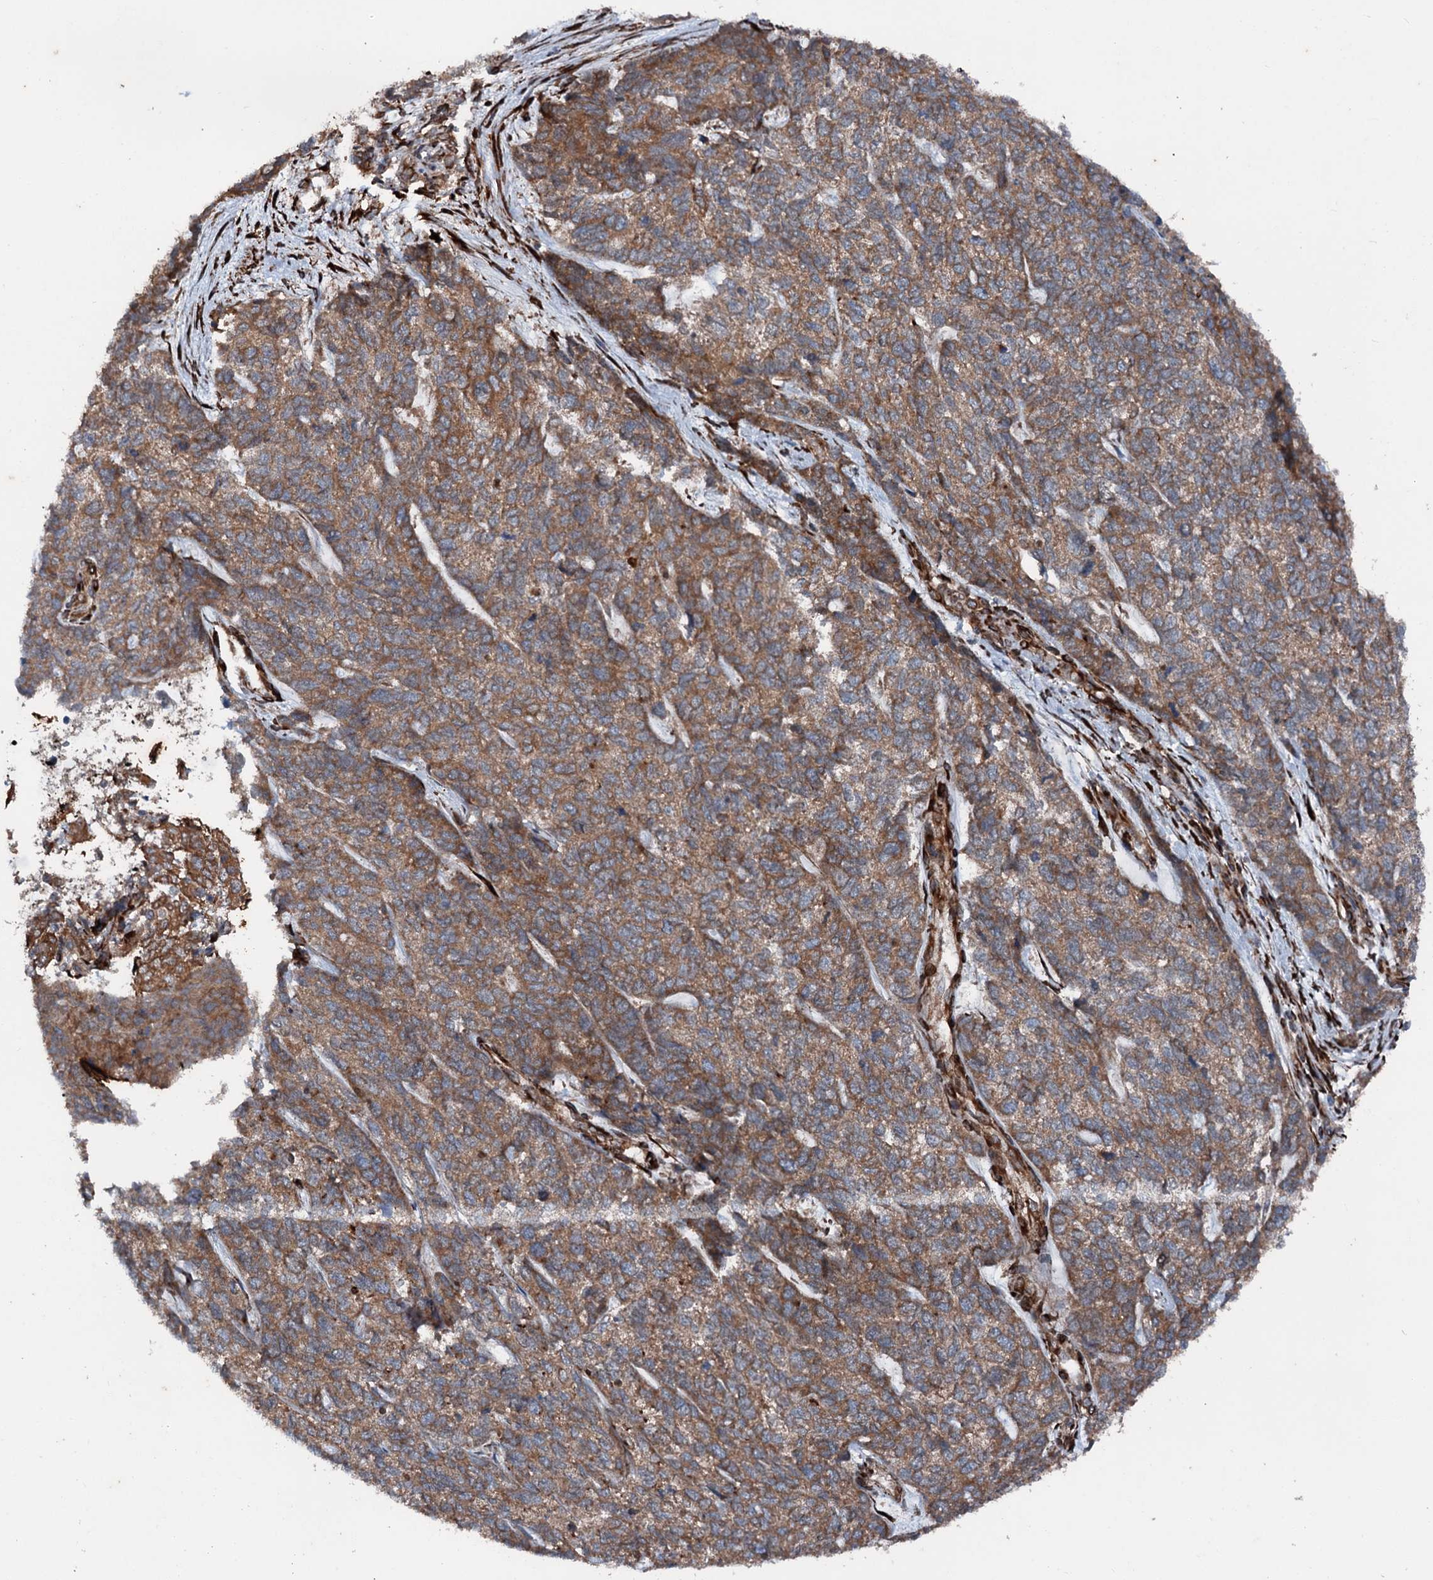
{"staining": {"intensity": "moderate", "quantity": ">75%", "location": "cytoplasmic/membranous"}, "tissue": "cervical cancer", "cell_type": "Tumor cells", "image_type": "cancer", "snomed": [{"axis": "morphology", "description": "Squamous cell carcinoma, NOS"}, {"axis": "topography", "description": "Cervix"}], "caption": "This micrograph displays immunohistochemistry staining of human squamous cell carcinoma (cervical), with medium moderate cytoplasmic/membranous staining in approximately >75% of tumor cells.", "gene": "DDIAS", "patient": {"sex": "female", "age": 63}}